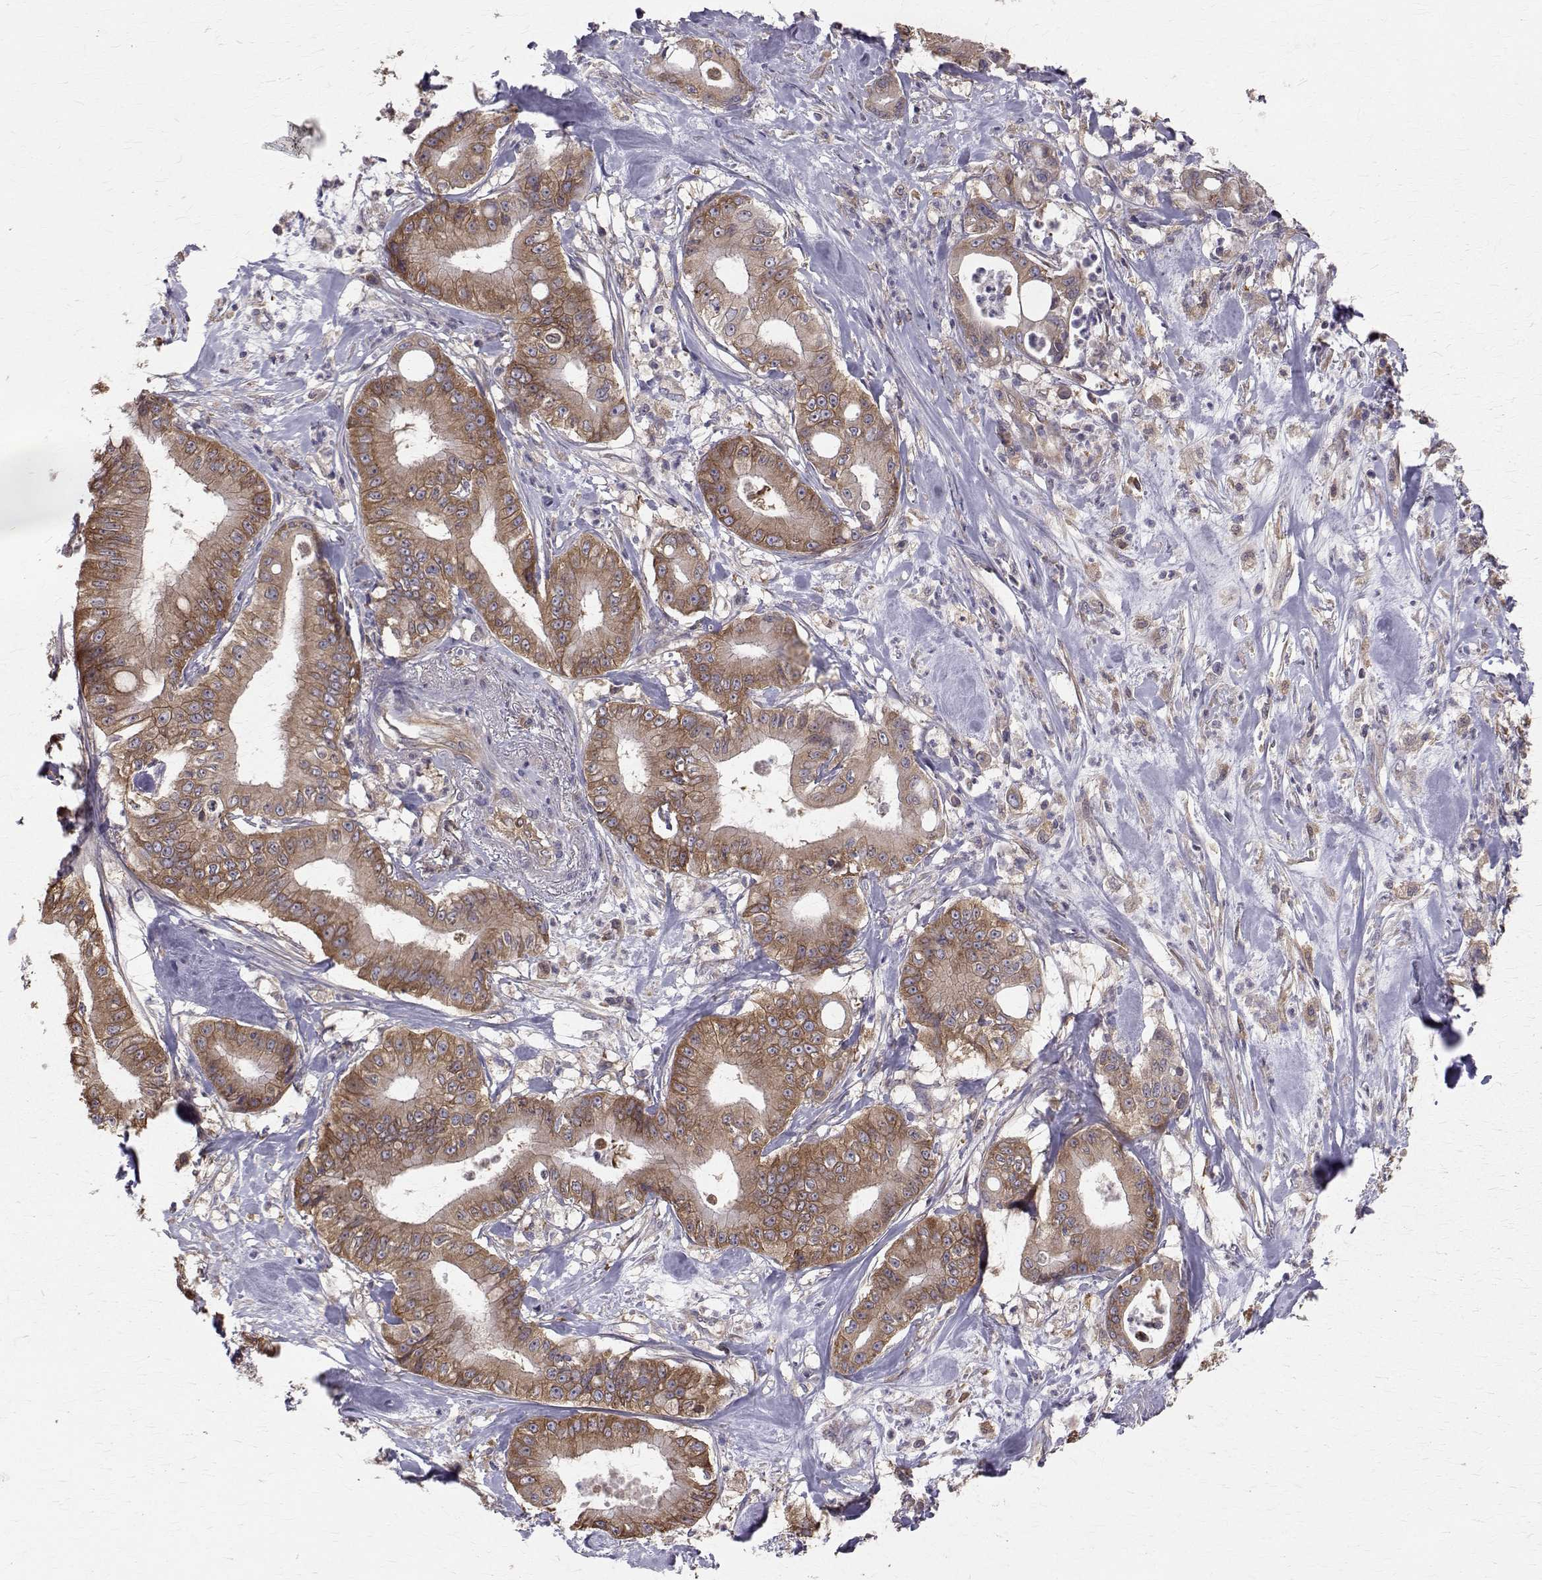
{"staining": {"intensity": "moderate", "quantity": ">75%", "location": "cytoplasmic/membranous"}, "tissue": "pancreatic cancer", "cell_type": "Tumor cells", "image_type": "cancer", "snomed": [{"axis": "morphology", "description": "Adenocarcinoma, NOS"}, {"axis": "topography", "description": "Pancreas"}], "caption": "The histopathology image displays staining of pancreatic cancer (adenocarcinoma), revealing moderate cytoplasmic/membranous protein staining (brown color) within tumor cells.", "gene": "FARSB", "patient": {"sex": "male", "age": 71}}